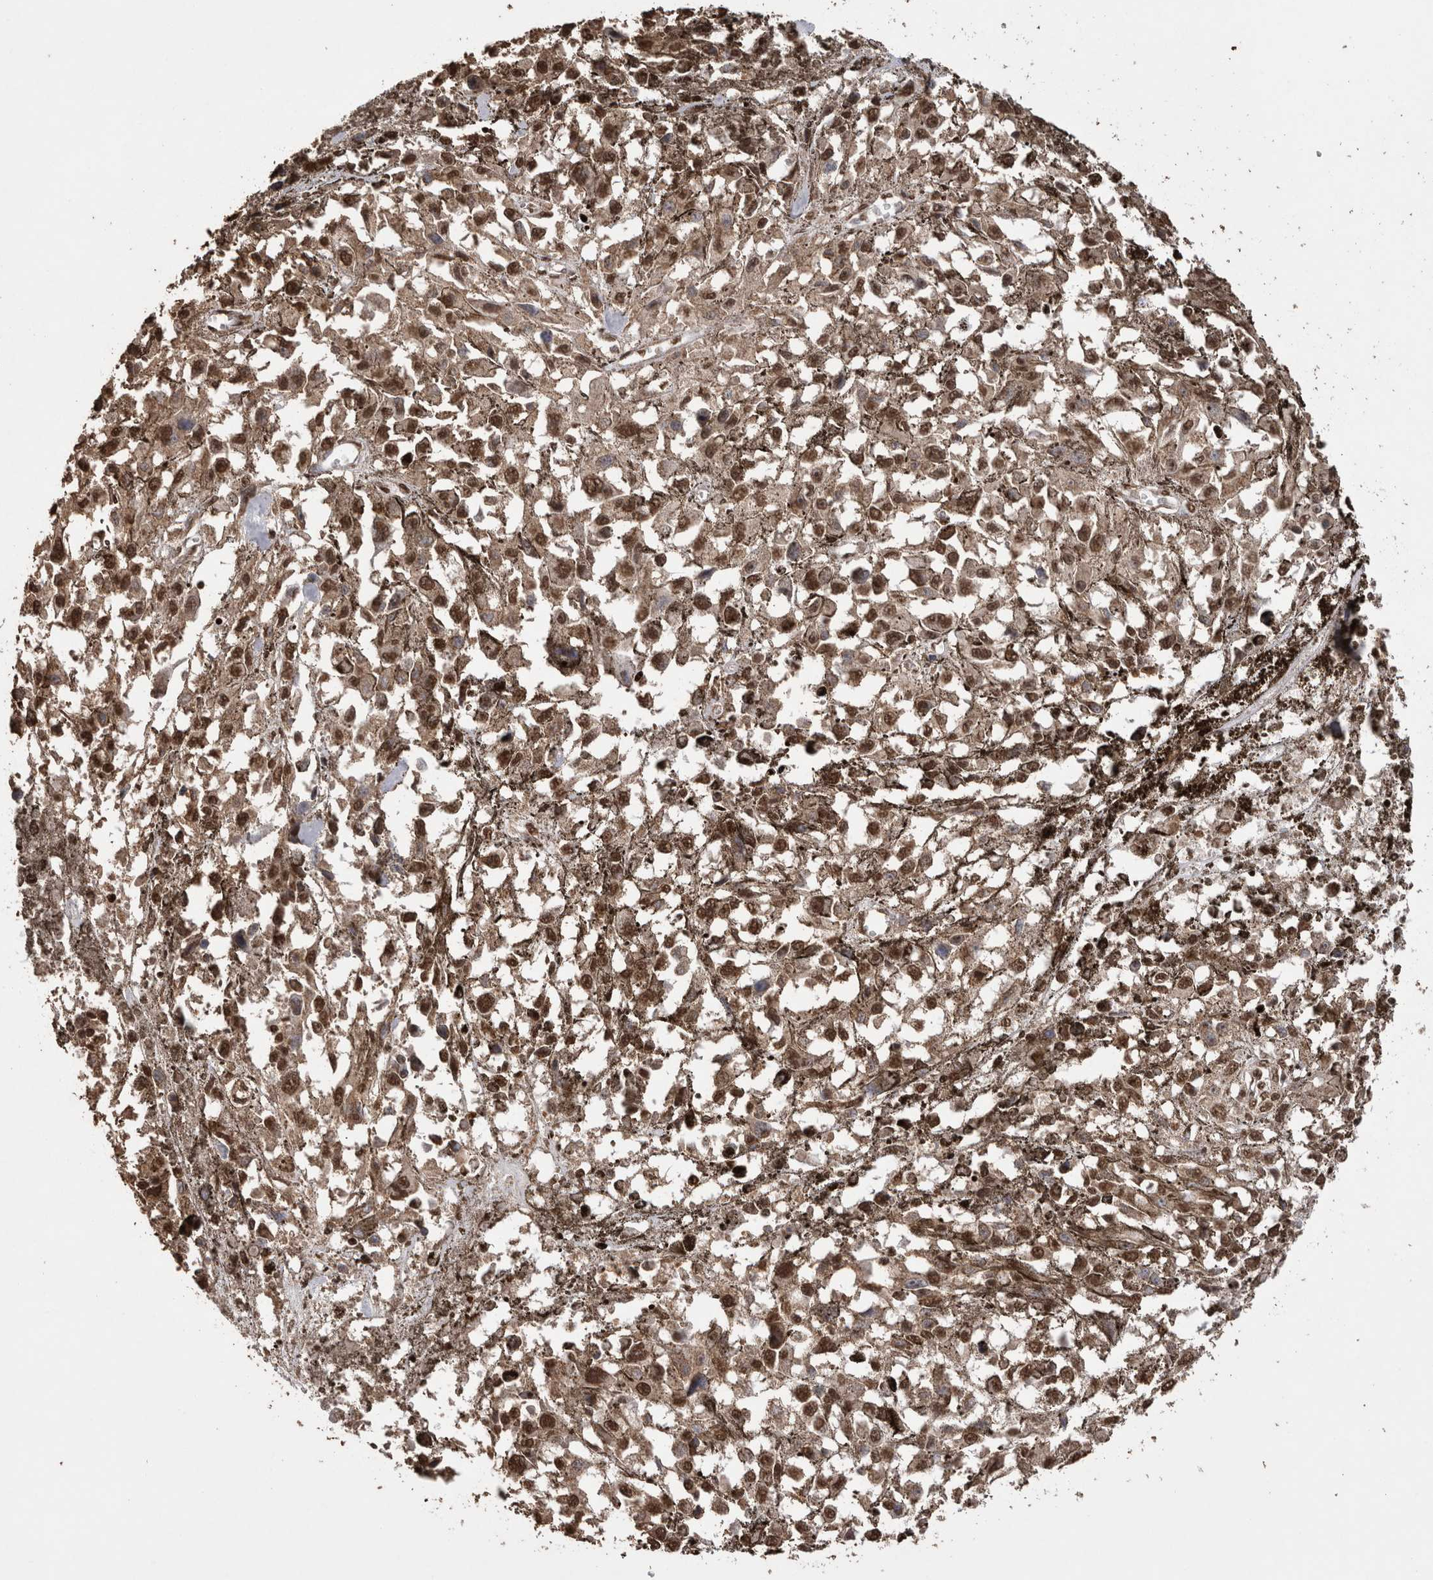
{"staining": {"intensity": "strong", "quantity": ">75%", "location": "nuclear"}, "tissue": "melanoma", "cell_type": "Tumor cells", "image_type": "cancer", "snomed": [{"axis": "morphology", "description": "Malignant melanoma, Metastatic site"}, {"axis": "topography", "description": "Lymph node"}], "caption": "High-magnification brightfield microscopy of malignant melanoma (metastatic site) stained with DAB (brown) and counterstained with hematoxylin (blue). tumor cells exhibit strong nuclear expression is identified in about>75% of cells. Nuclei are stained in blue.", "gene": "NTHL1", "patient": {"sex": "male", "age": 59}}